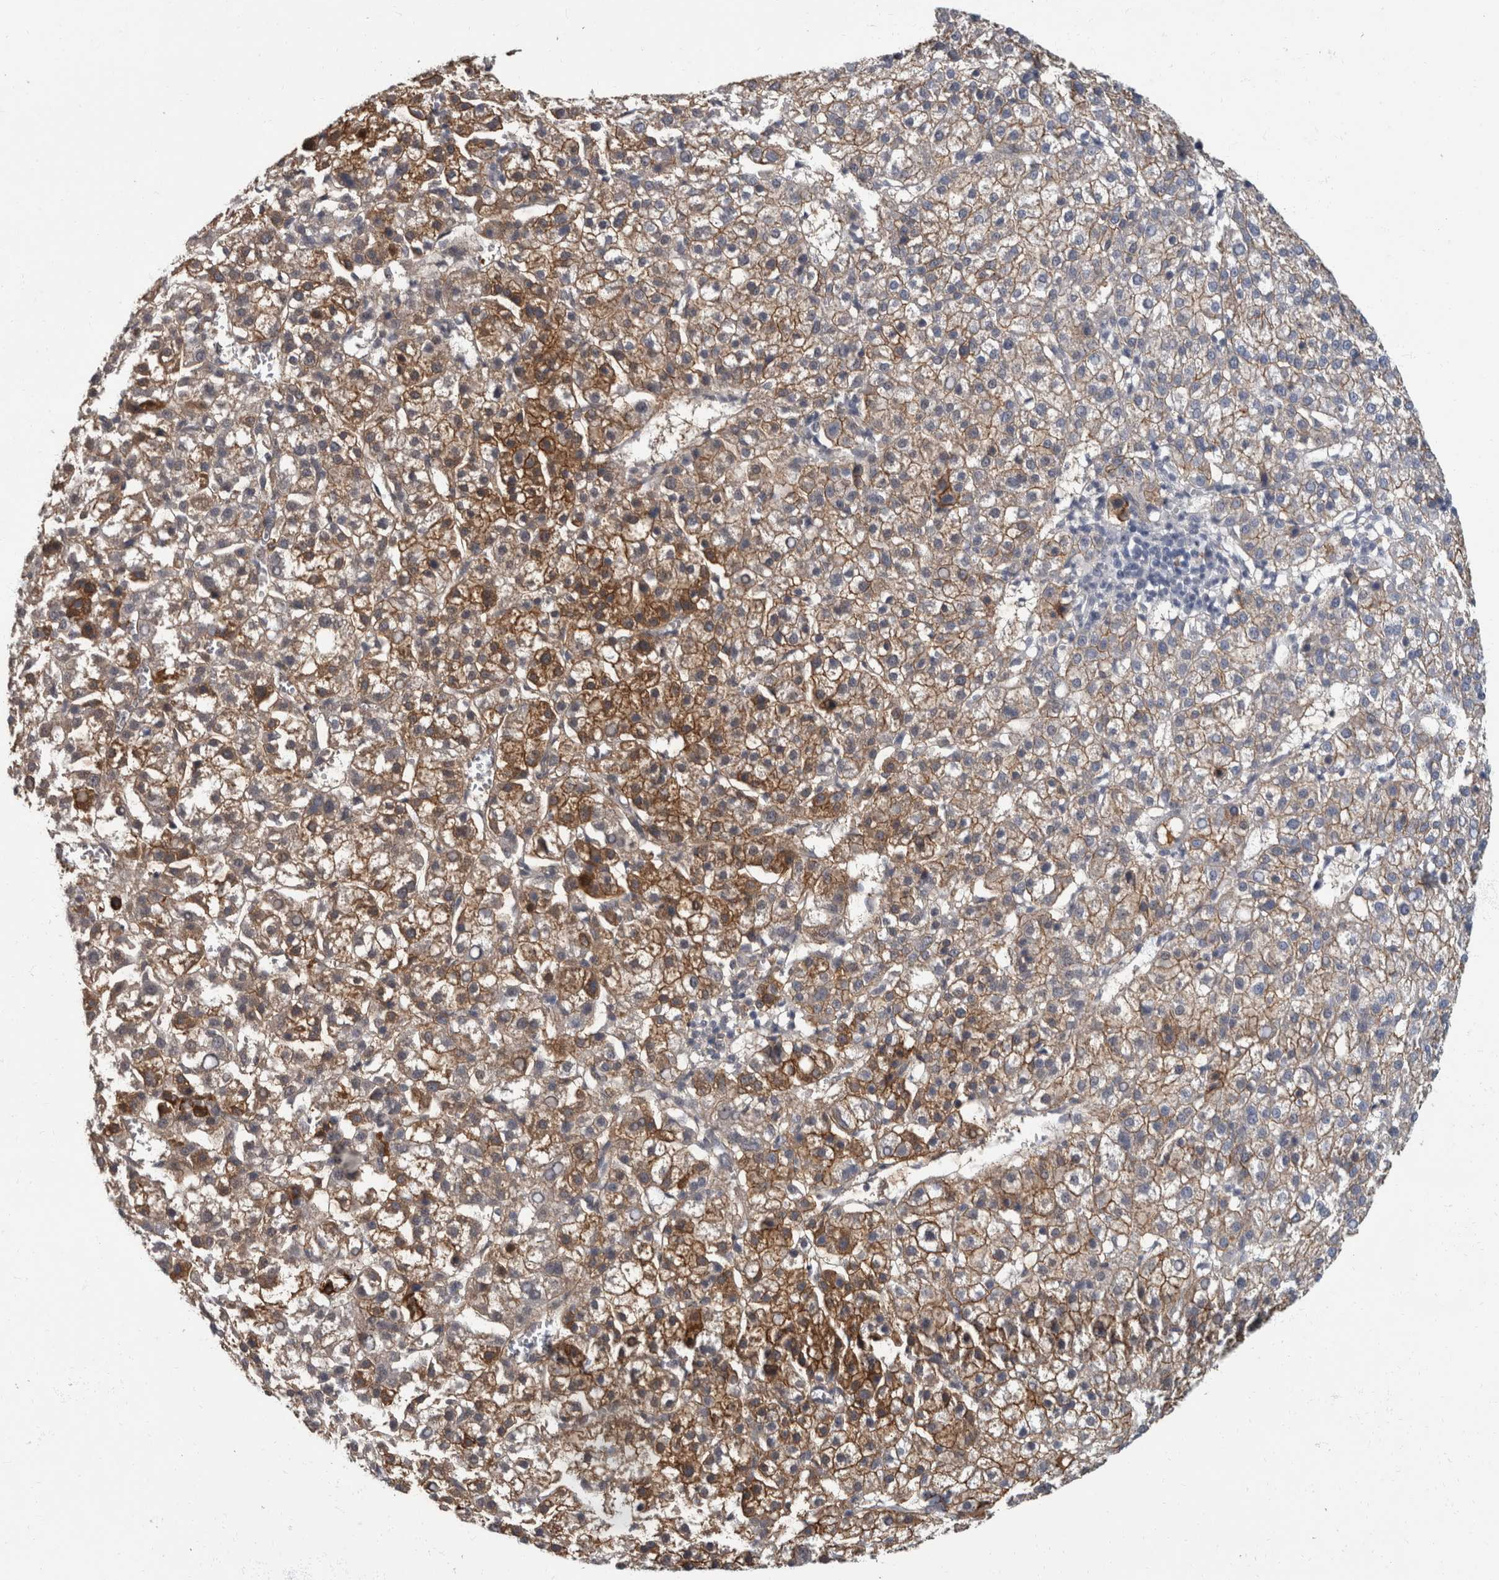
{"staining": {"intensity": "moderate", "quantity": ">75%", "location": "cytoplasmic/membranous"}, "tissue": "liver cancer", "cell_type": "Tumor cells", "image_type": "cancer", "snomed": [{"axis": "morphology", "description": "Carcinoma, Hepatocellular, NOS"}, {"axis": "topography", "description": "Liver"}], "caption": "Protein expression analysis of human liver cancer reveals moderate cytoplasmic/membranous expression in about >75% of tumor cells.", "gene": "DSG2", "patient": {"sex": "female", "age": 58}}